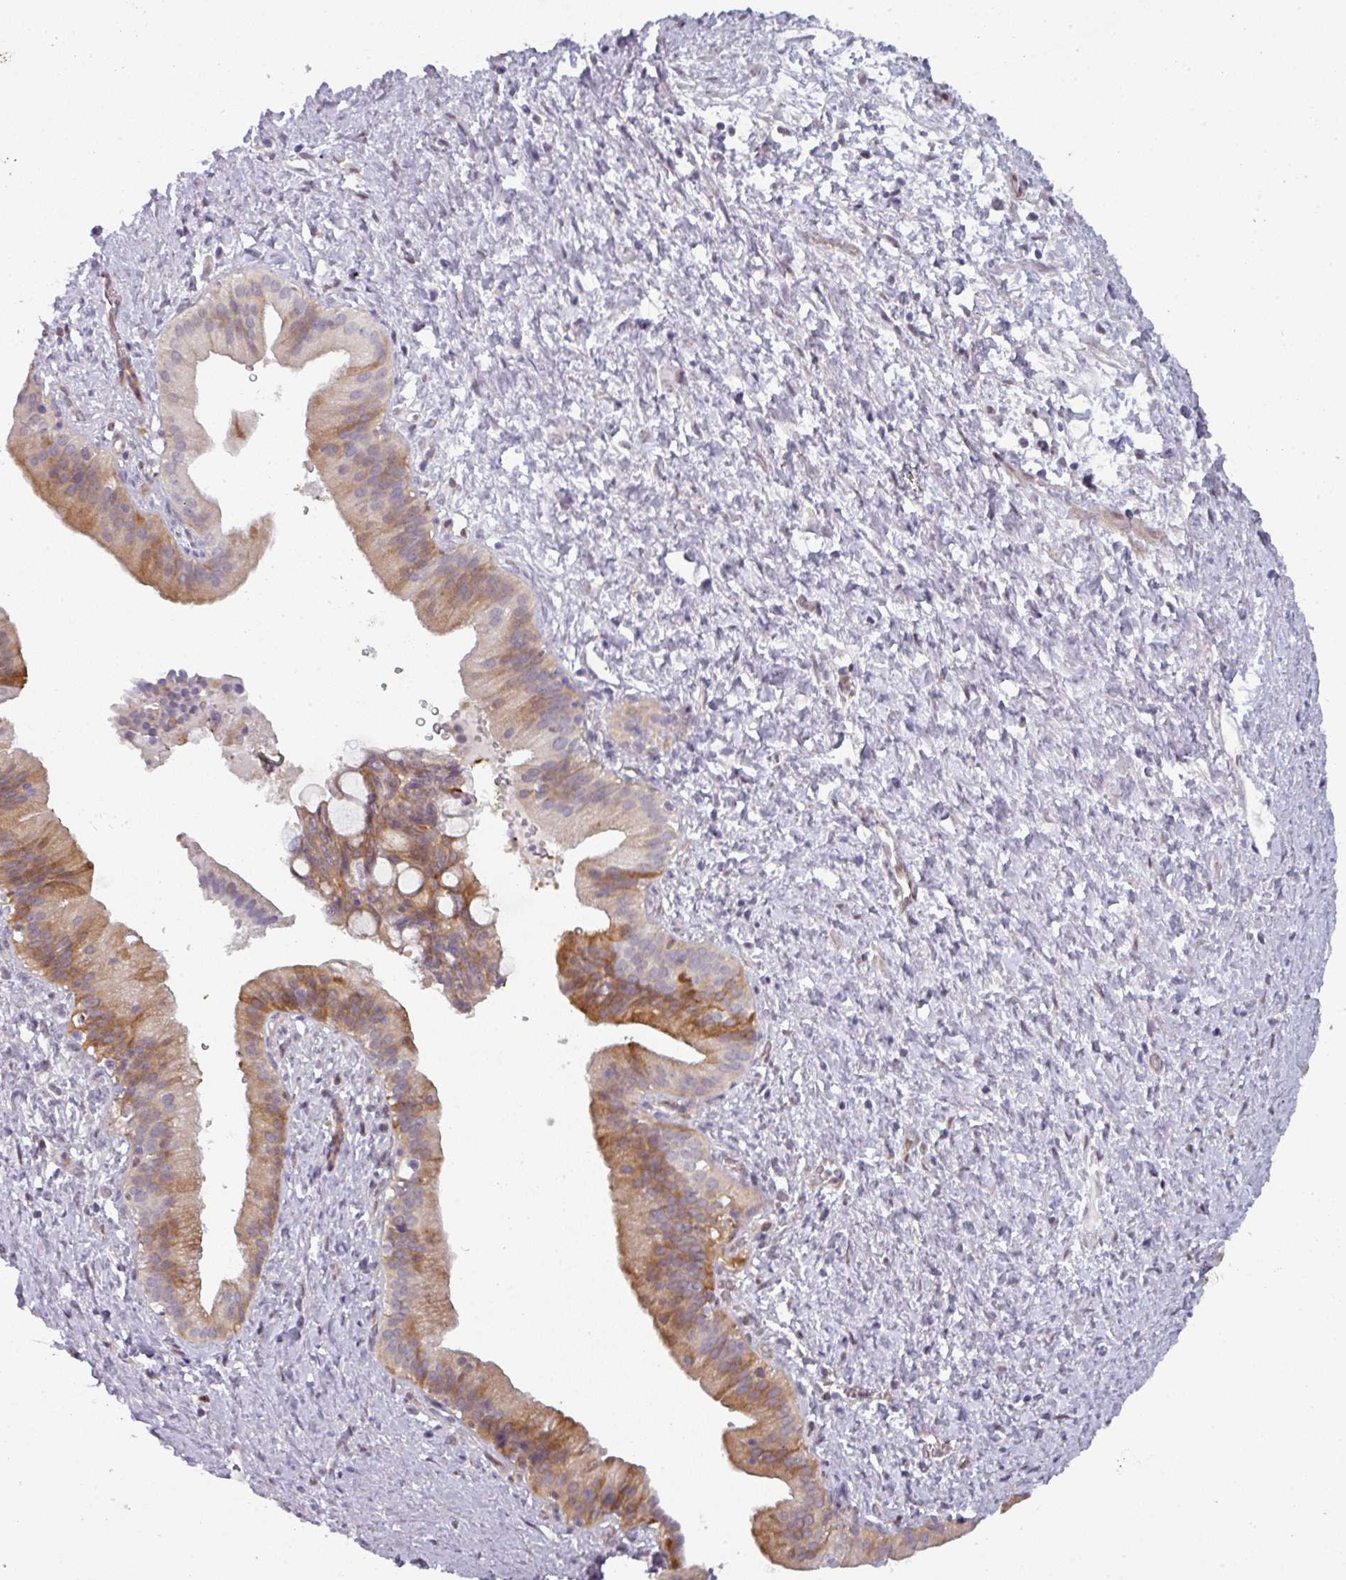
{"staining": {"intensity": "moderate", "quantity": ">75%", "location": "cytoplasmic/membranous"}, "tissue": "pancreatic cancer", "cell_type": "Tumor cells", "image_type": "cancer", "snomed": [{"axis": "morphology", "description": "Adenocarcinoma, NOS"}, {"axis": "topography", "description": "Pancreas"}], "caption": "This photomicrograph shows pancreatic cancer (adenocarcinoma) stained with IHC to label a protein in brown. The cytoplasmic/membranous of tumor cells show moderate positivity for the protein. Nuclei are counter-stained blue.", "gene": "PRAMEF12", "patient": {"sex": "male", "age": 68}}